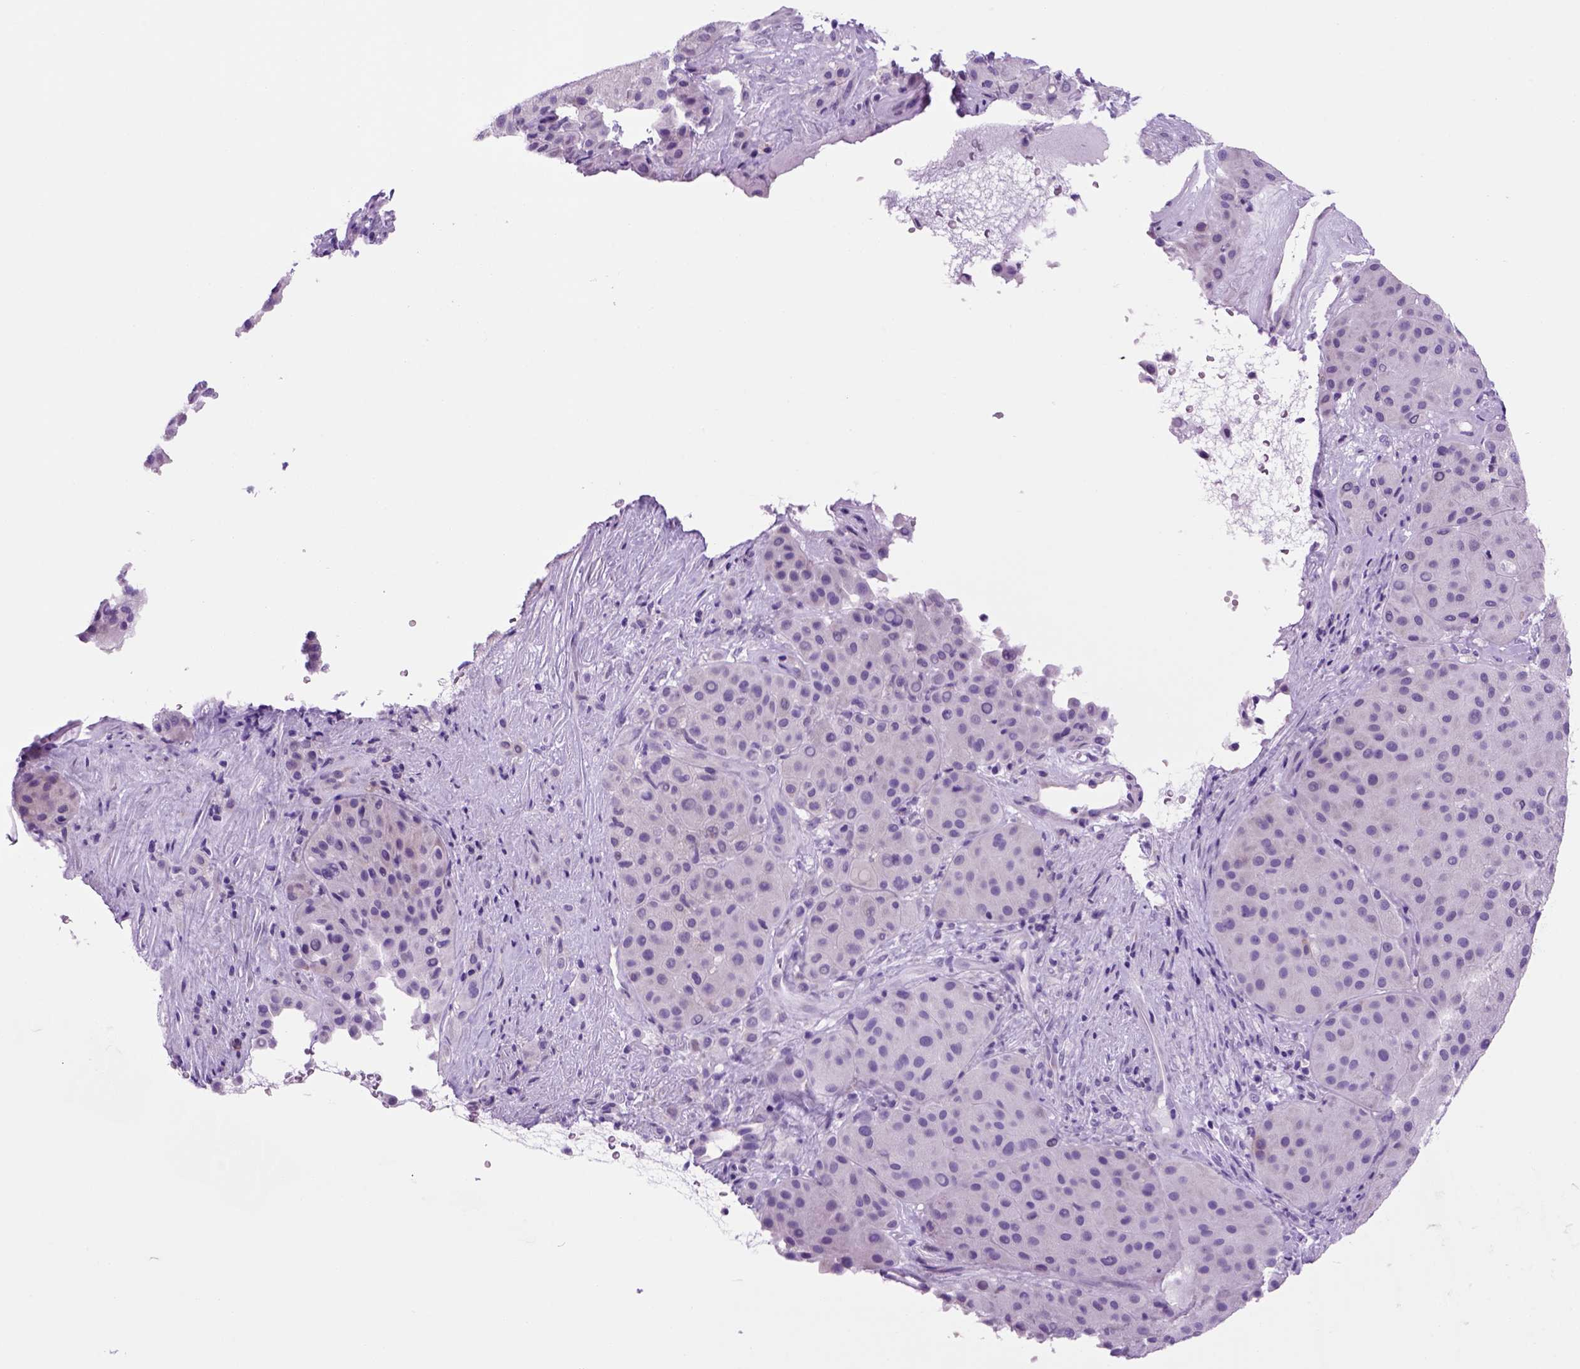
{"staining": {"intensity": "negative", "quantity": "none", "location": "none"}, "tissue": "melanoma", "cell_type": "Tumor cells", "image_type": "cancer", "snomed": [{"axis": "morphology", "description": "Malignant melanoma, Metastatic site"}, {"axis": "topography", "description": "Smooth muscle"}], "caption": "Photomicrograph shows no significant protein expression in tumor cells of malignant melanoma (metastatic site).", "gene": "HHIPL2", "patient": {"sex": "male", "age": 41}}